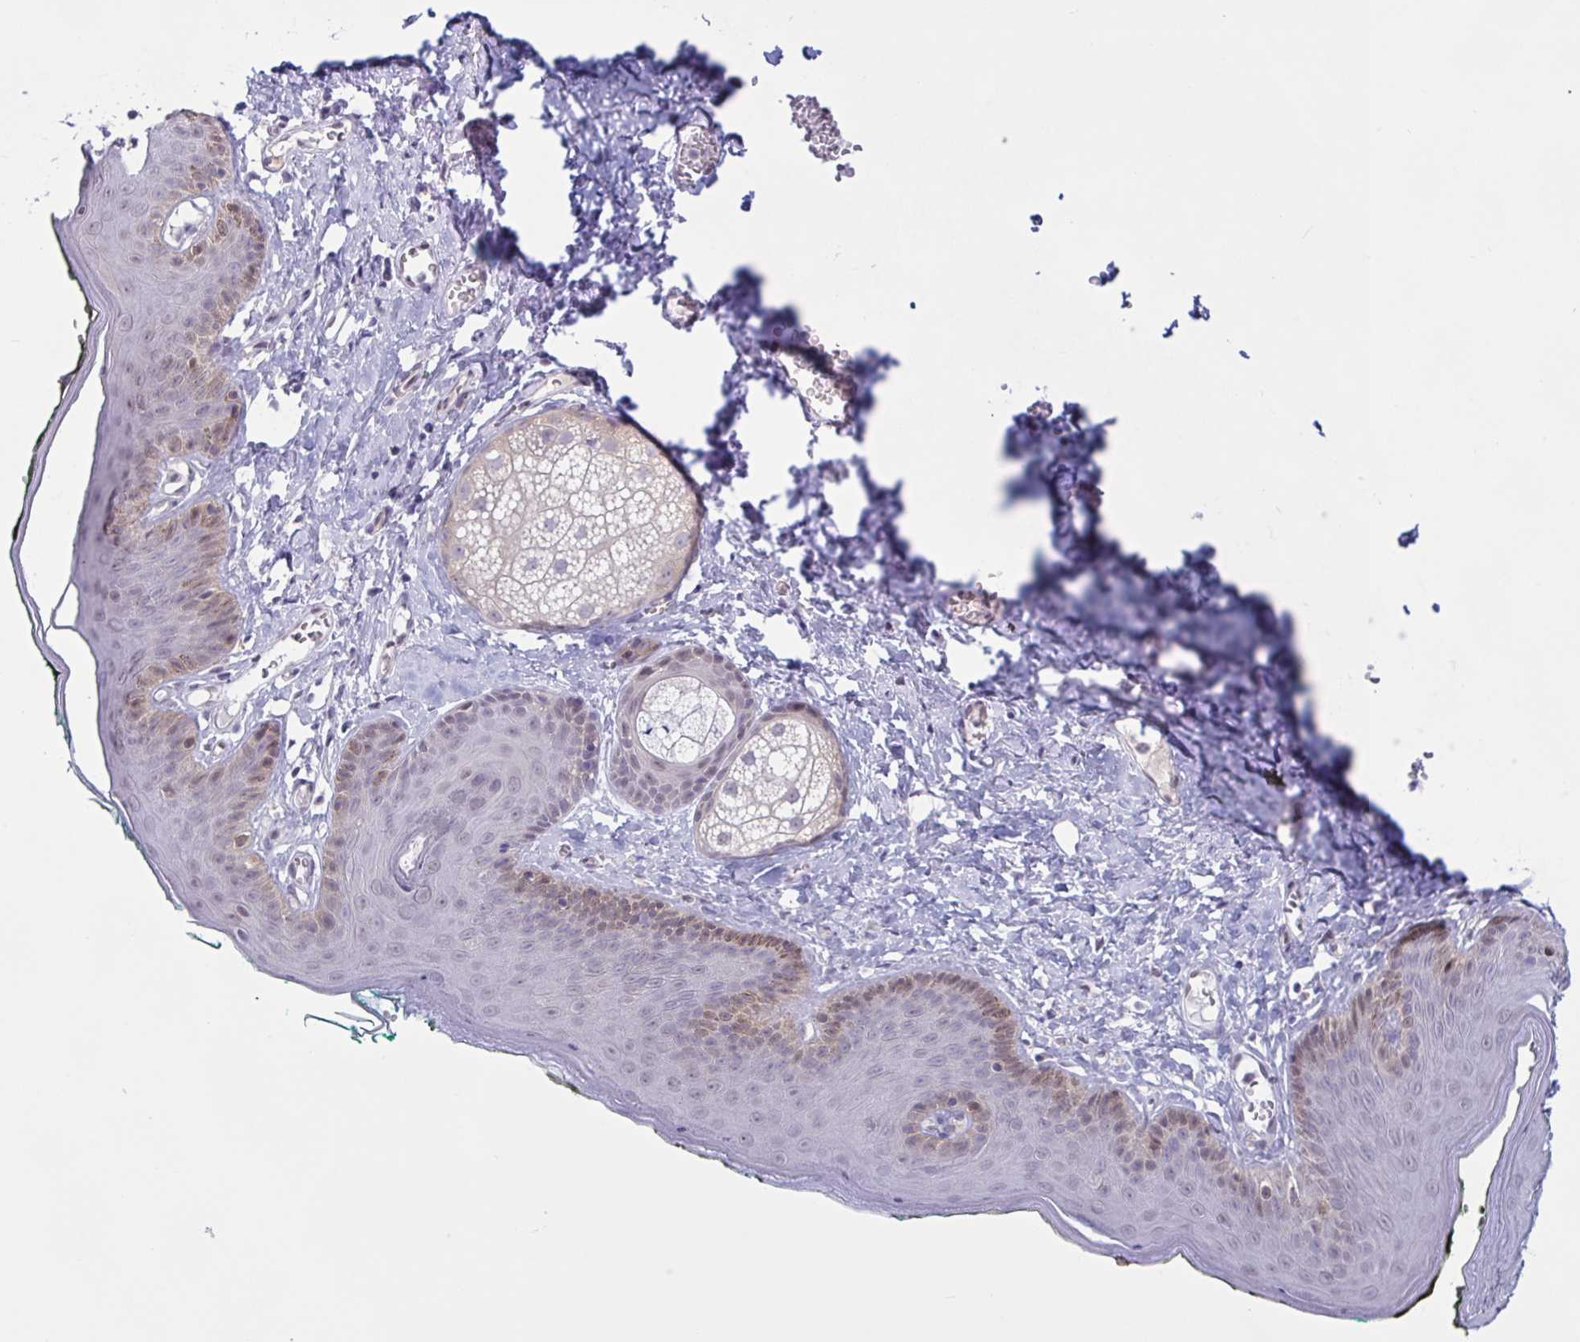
{"staining": {"intensity": "negative", "quantity": "none", "location": "none"}, "tissue": "skin", "cell_type": "Epidermal cells", "image_type": "normal", "snomed": [{"axis": "morphology", "description": "Normal tissue, NOS"}, {"axis": "topography", "description": "Vulva"}, {"axis": "topography", "description": "Peripheral nerve tissue"}], "caption": "Micrograph shows no protein expression in epidermal cells of normal skin.", "gene": "TSN", "patient": {"sex": "female", "age": 66}}